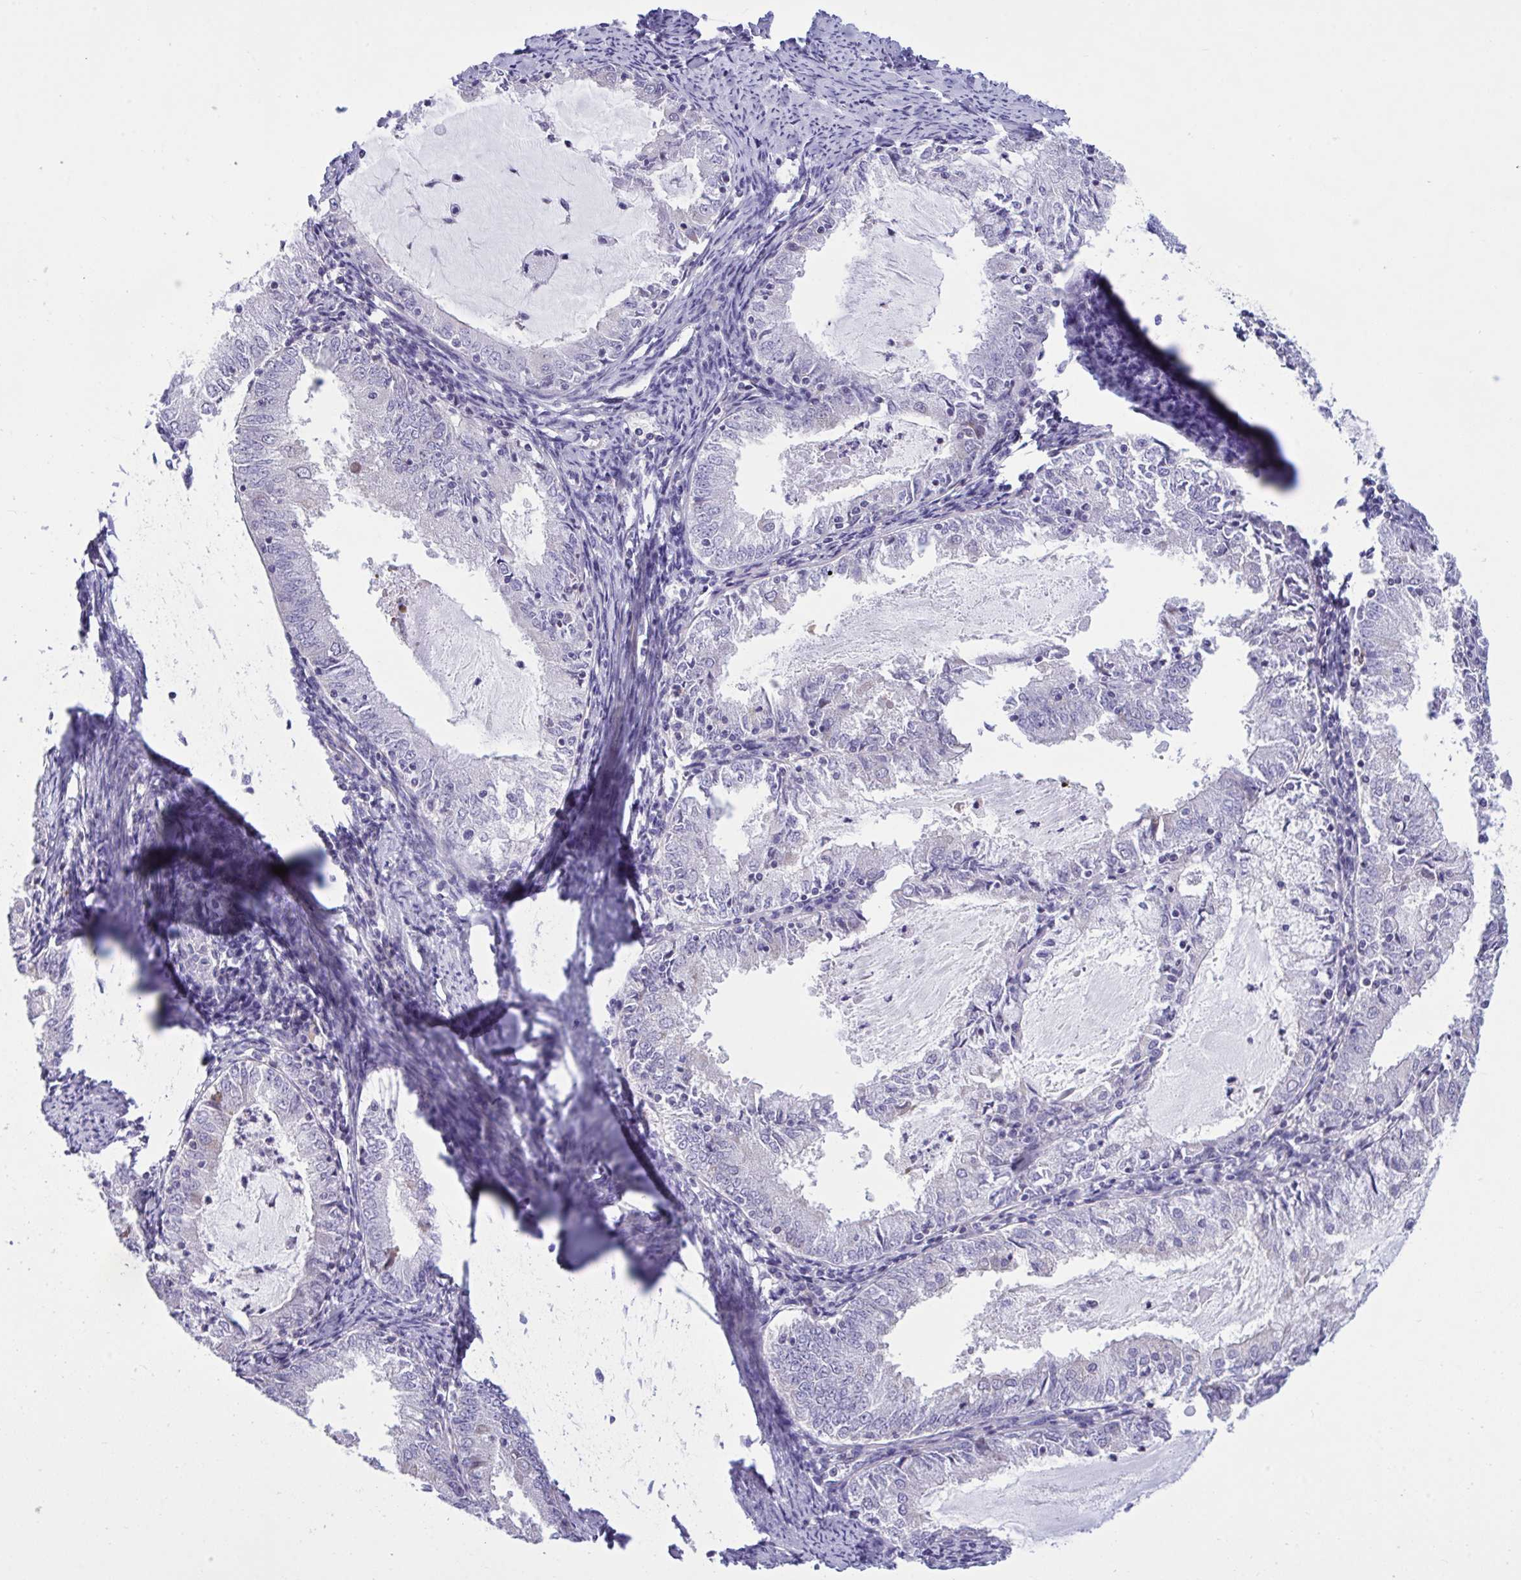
{"staining": {"intensity": "negative", "quantity": "none", "location": "none"}, "tissue": "endometrial cancer", "cell_type": "Tumor cells", "image_type": "cancer", "snomed": [{"axis": "morphology", "description": "Adenocarcinoma, NOS"}, {"axis": "topography", "description": "Endometrium"}], "caption": "An IHC micrograph of endometrial adenocarcinoma is shown. There is no staining in tumor cells of endometrial adenocarcinoma.", "gene": "WDR97", "patient": {"sex": "female", "age": 57}}